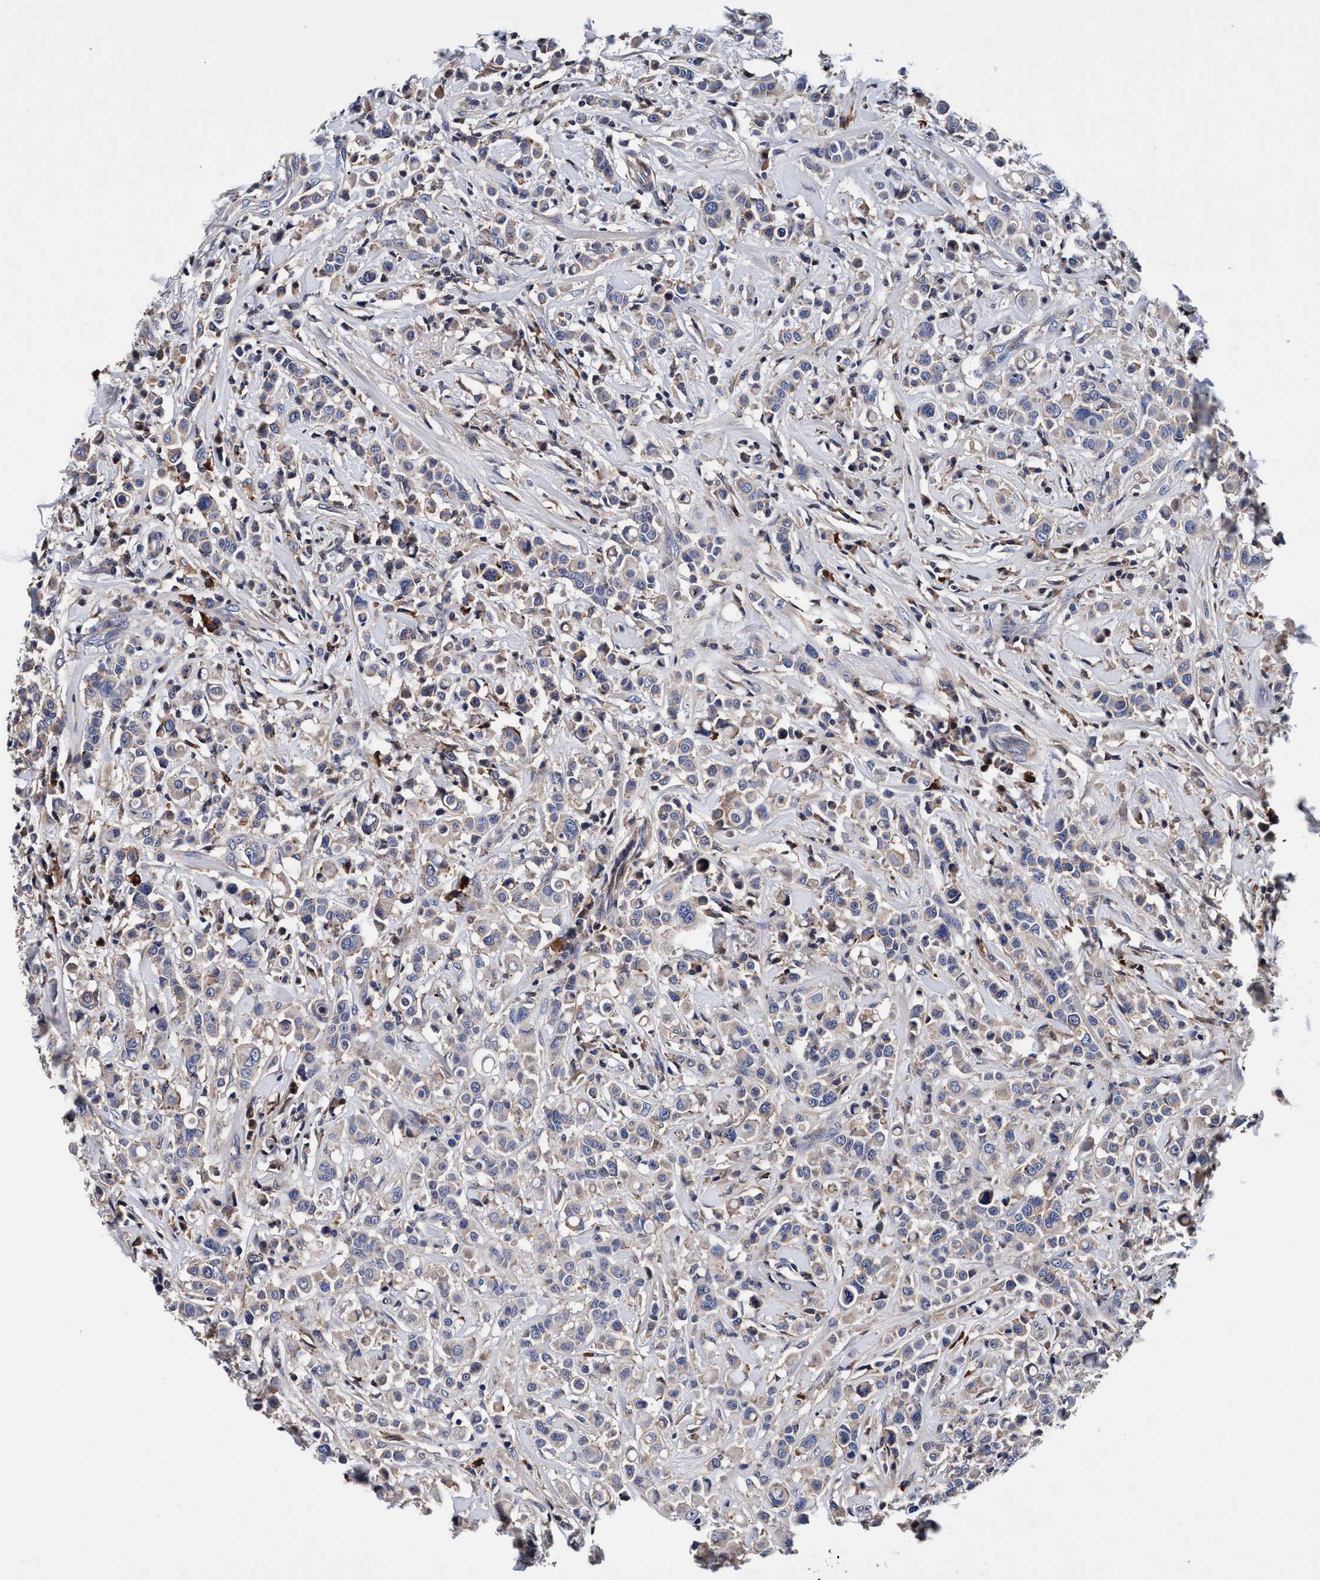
{"staining": {"intensity": "weak", "quantity": "<25%", "location": "cytoplasmic/membranous"}, "tissue": "breast cancer", "cell_type": "Tumor cells", "image_type": "cancer", "snomed": [{"axis": "morphology", "description": "Duct carcinoma"}, {"axis": "topography", "description": "Breast"}], "caption": "An image of human invasive ductal carcinoma (breast) is negative for staining in tumor cells. Brightfield microscopy of immunohistochemistry stained with DAB (brown) and hematoxylin (blue), captured at high magnification.", "gene": "RNF208", "patient": {"sex": "female", "age": 27}}